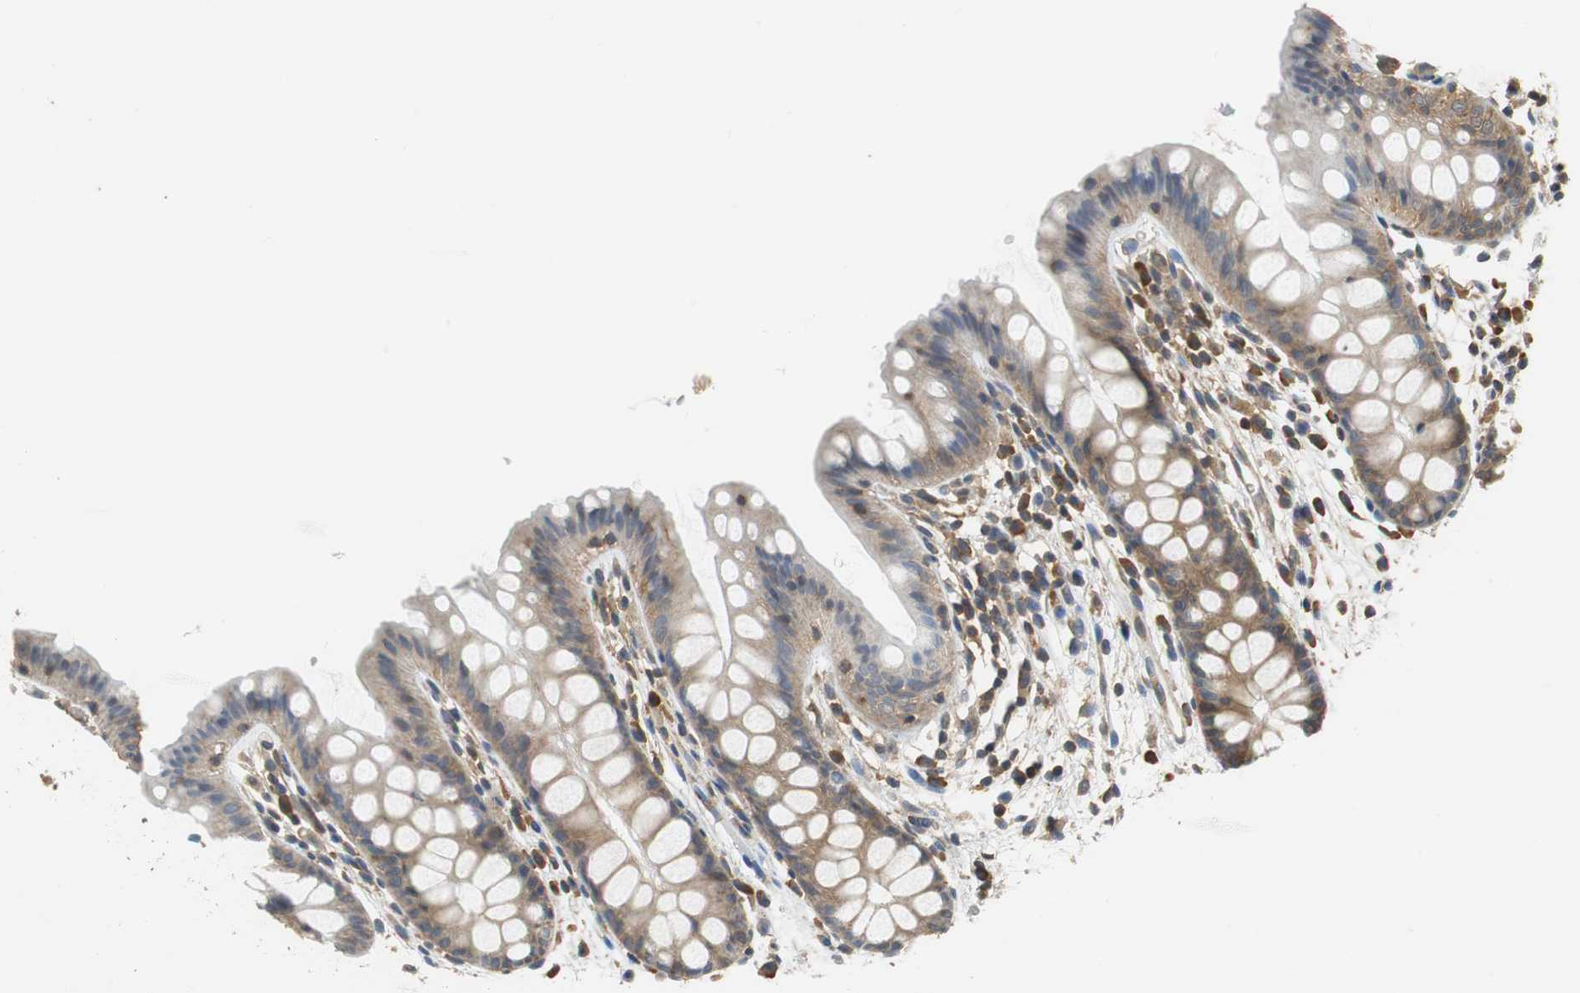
{"staining": {"intensity": "weak", "quantity": ">75%", "location": "cytoplasmic/membranous"}, "tissue": "colon", "cell_type": "Endothelial cells", "image_type": "normal", "snomed": [{"axis": "morphology", "description": "Normal tissue, NOS"}, {"axis": "topography", "description": "Smooth muscle"}, {"axis": "topography", "description": "Colon"}], "caption": "Immunohistochemical staining of normal colon exhibits low levels of weak cytoplasmic/membranous staining in about >75% of endothelial cells. Ihc stains the protein in brown and the nuclei are stained blue.", "gene": "UBQLN2", "patient": {"sex": "male", "age": 67}}